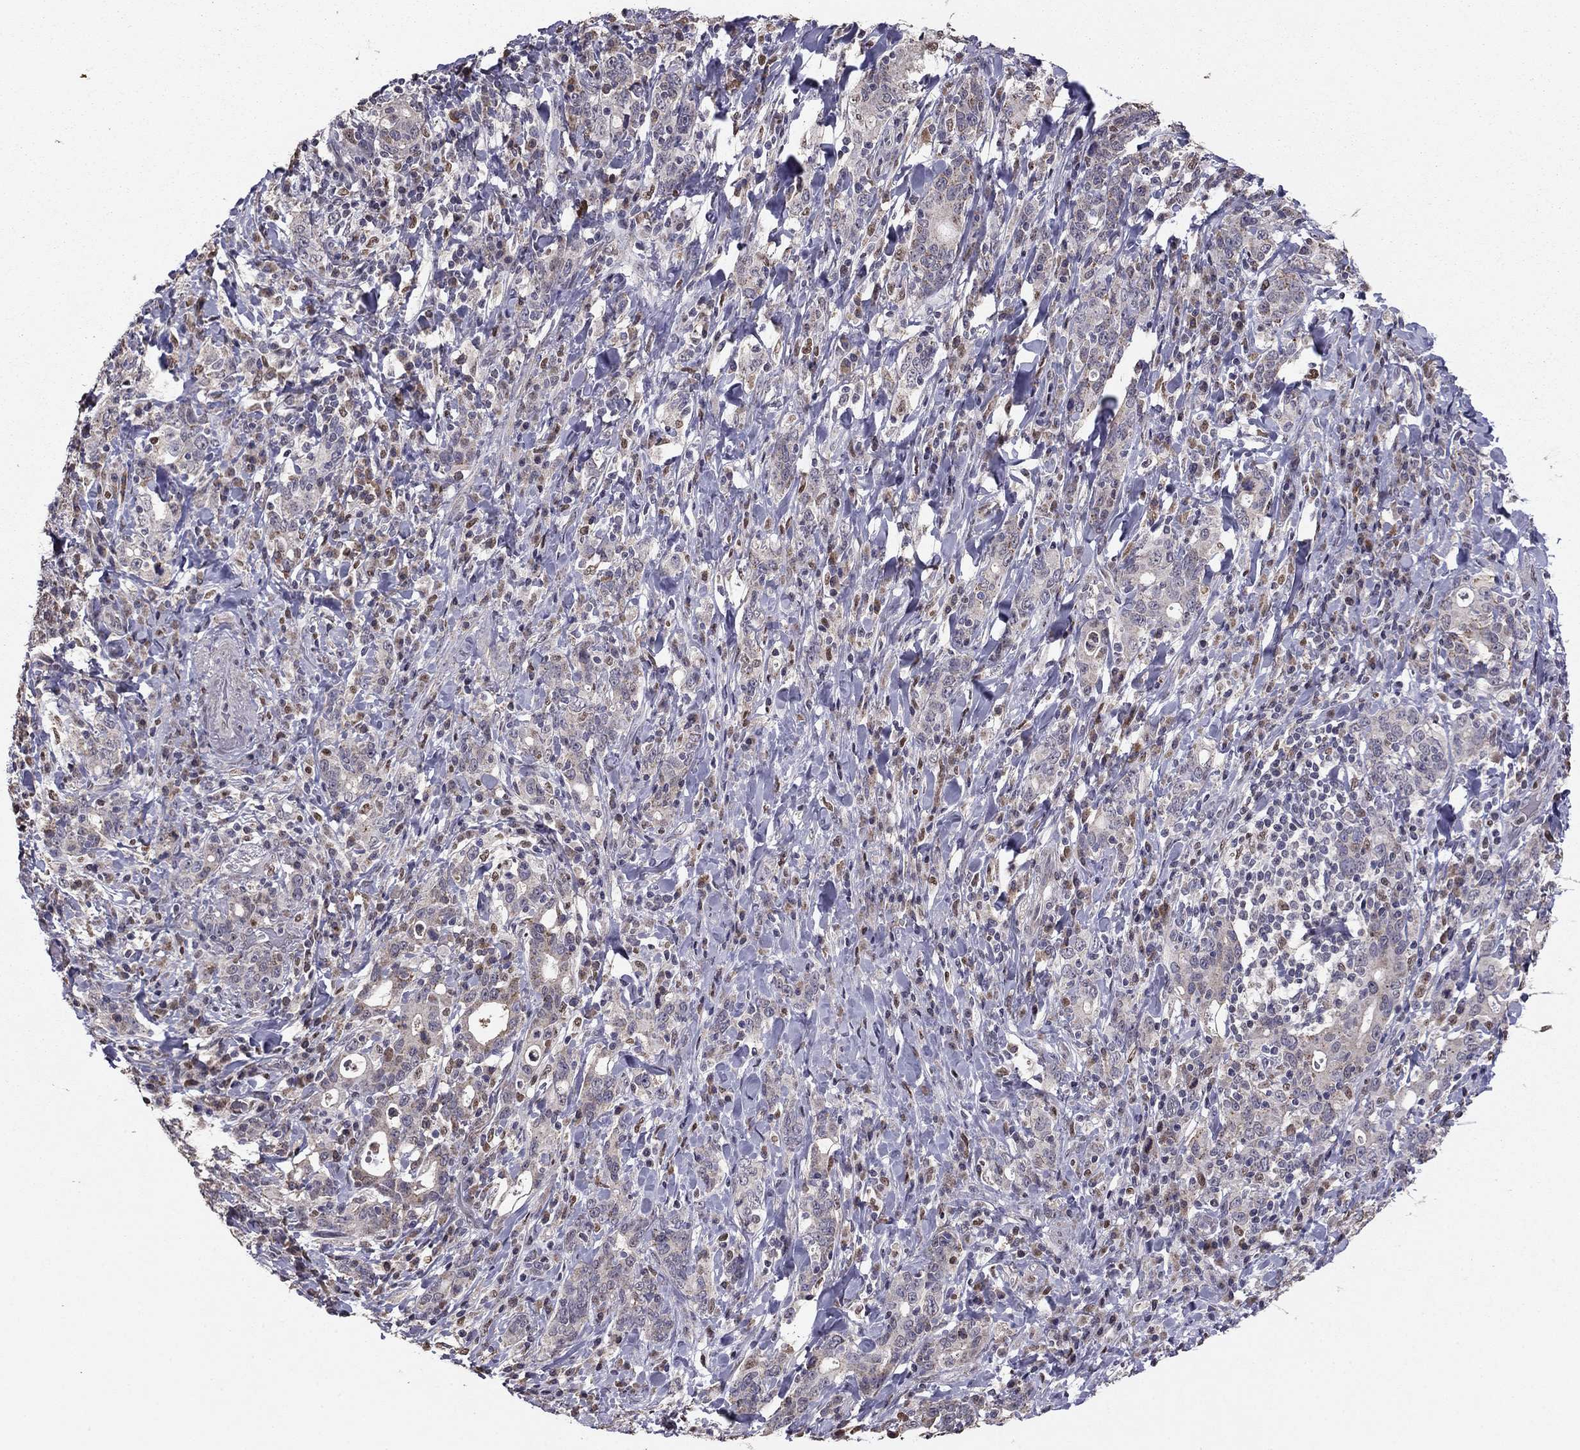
{"staining": {"intensity": "negative", "quantity": "none", "location": "none"}, "tissue": "stomach cancer", "cell_type": "Tumor cells", "image_type": "cancer", "snomed": [{"axis": "morphology", "description": "Adenocarcinoma, NOS"}, {"axis": "topography", "description": "Stomach"}], "caption": "An immunohistochemistry image of stomach cancer (adenocarcinoma) is shown. There is no staining in tumor cells of stomach cancer (adenocarcinoma).", "gene": "HCN1", "patient": {"sex": "male", "age": 79}}